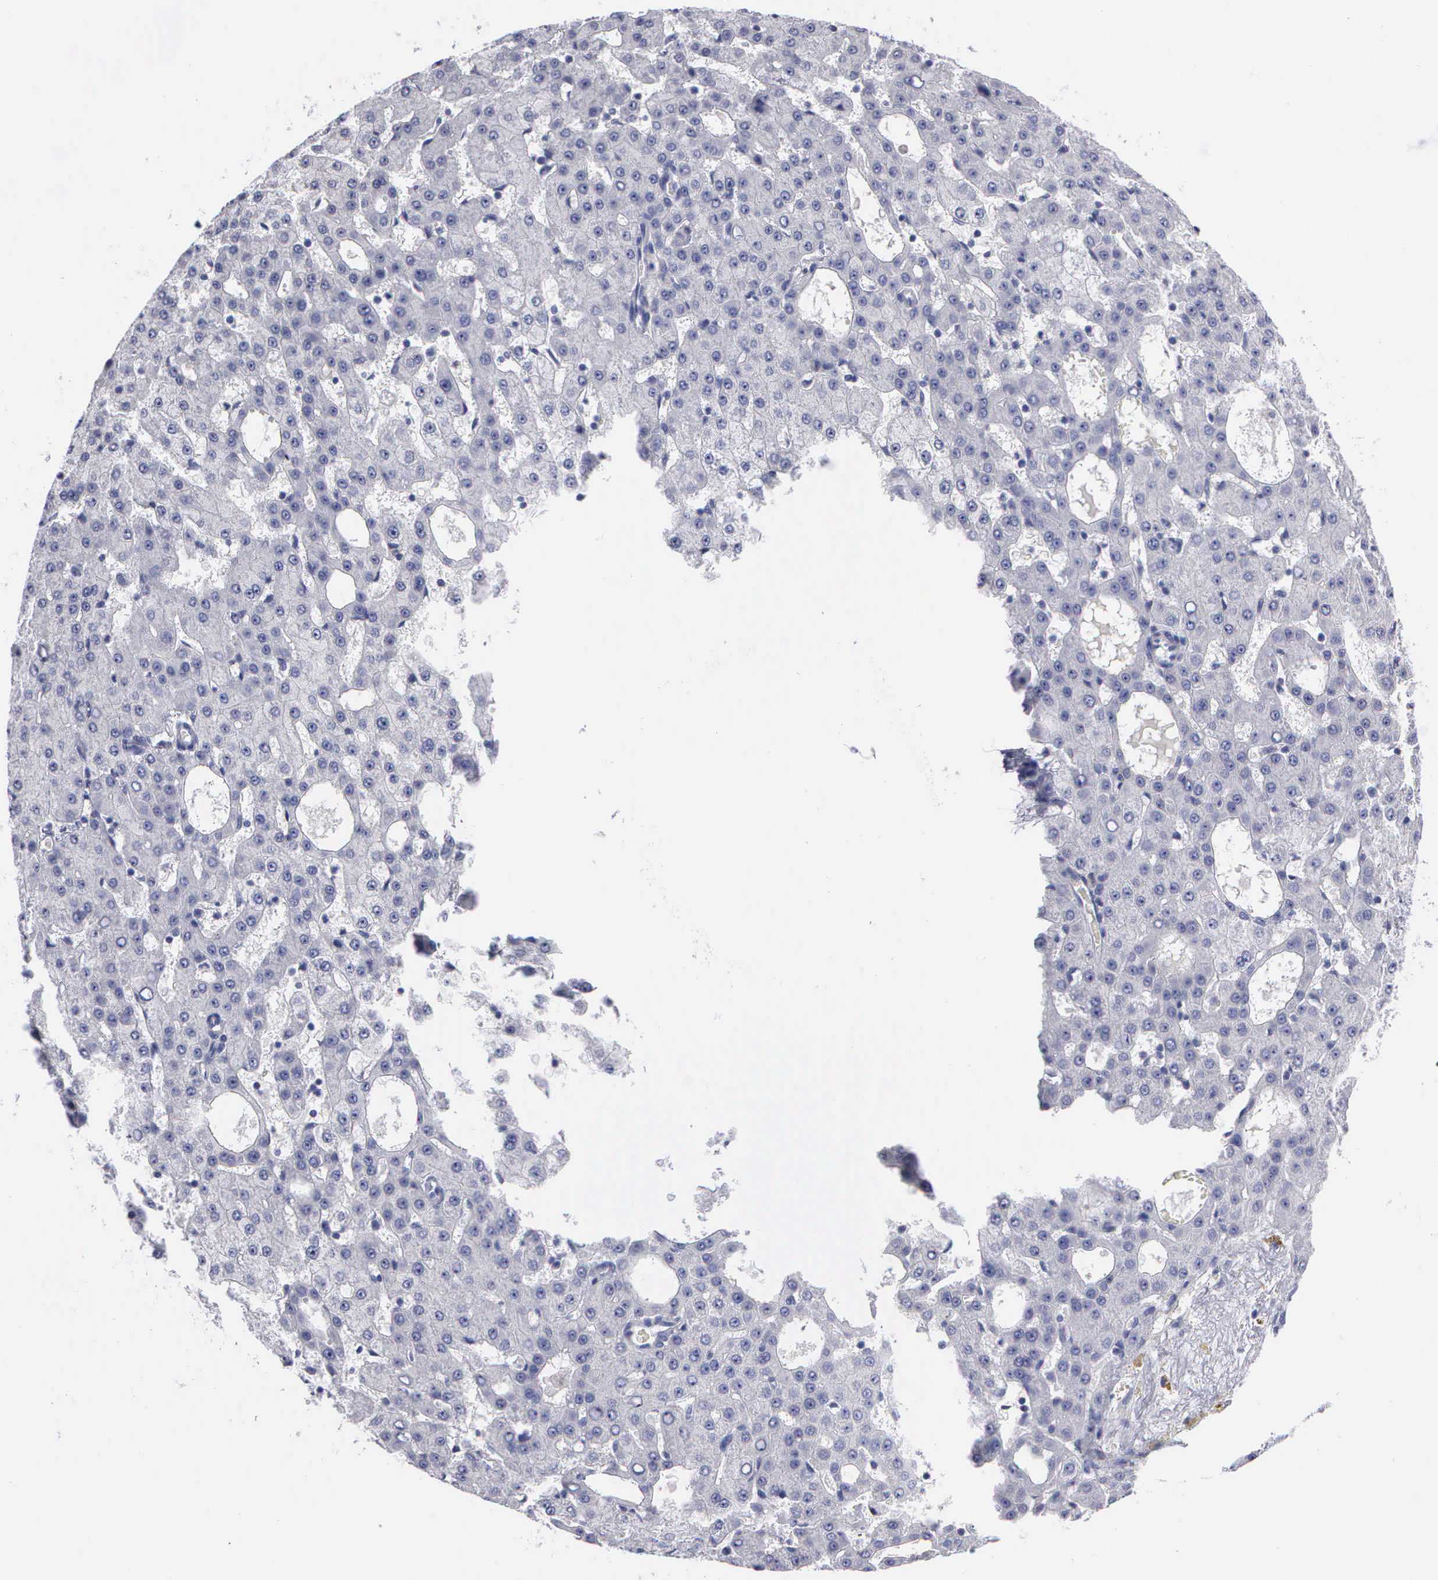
{"staining": {"intensity": "negative", "quantity": "none", "location": "none"}, "tissue": "liver cancer", "cell_type": "Tumor cells", "image_type": "cancer", "snomed": [{"axis": "morphology", "description": "Carcinoma, Hepatocellular, NOS"}, {"axis": "topography", "description": "Liver"}], "caption": "Tumor cells are negative for protein expression in human liver cancer (hepatocellular carcinoma).", "gene": "CYP19A1", "patient": {"sex": "male", "age": 47}}